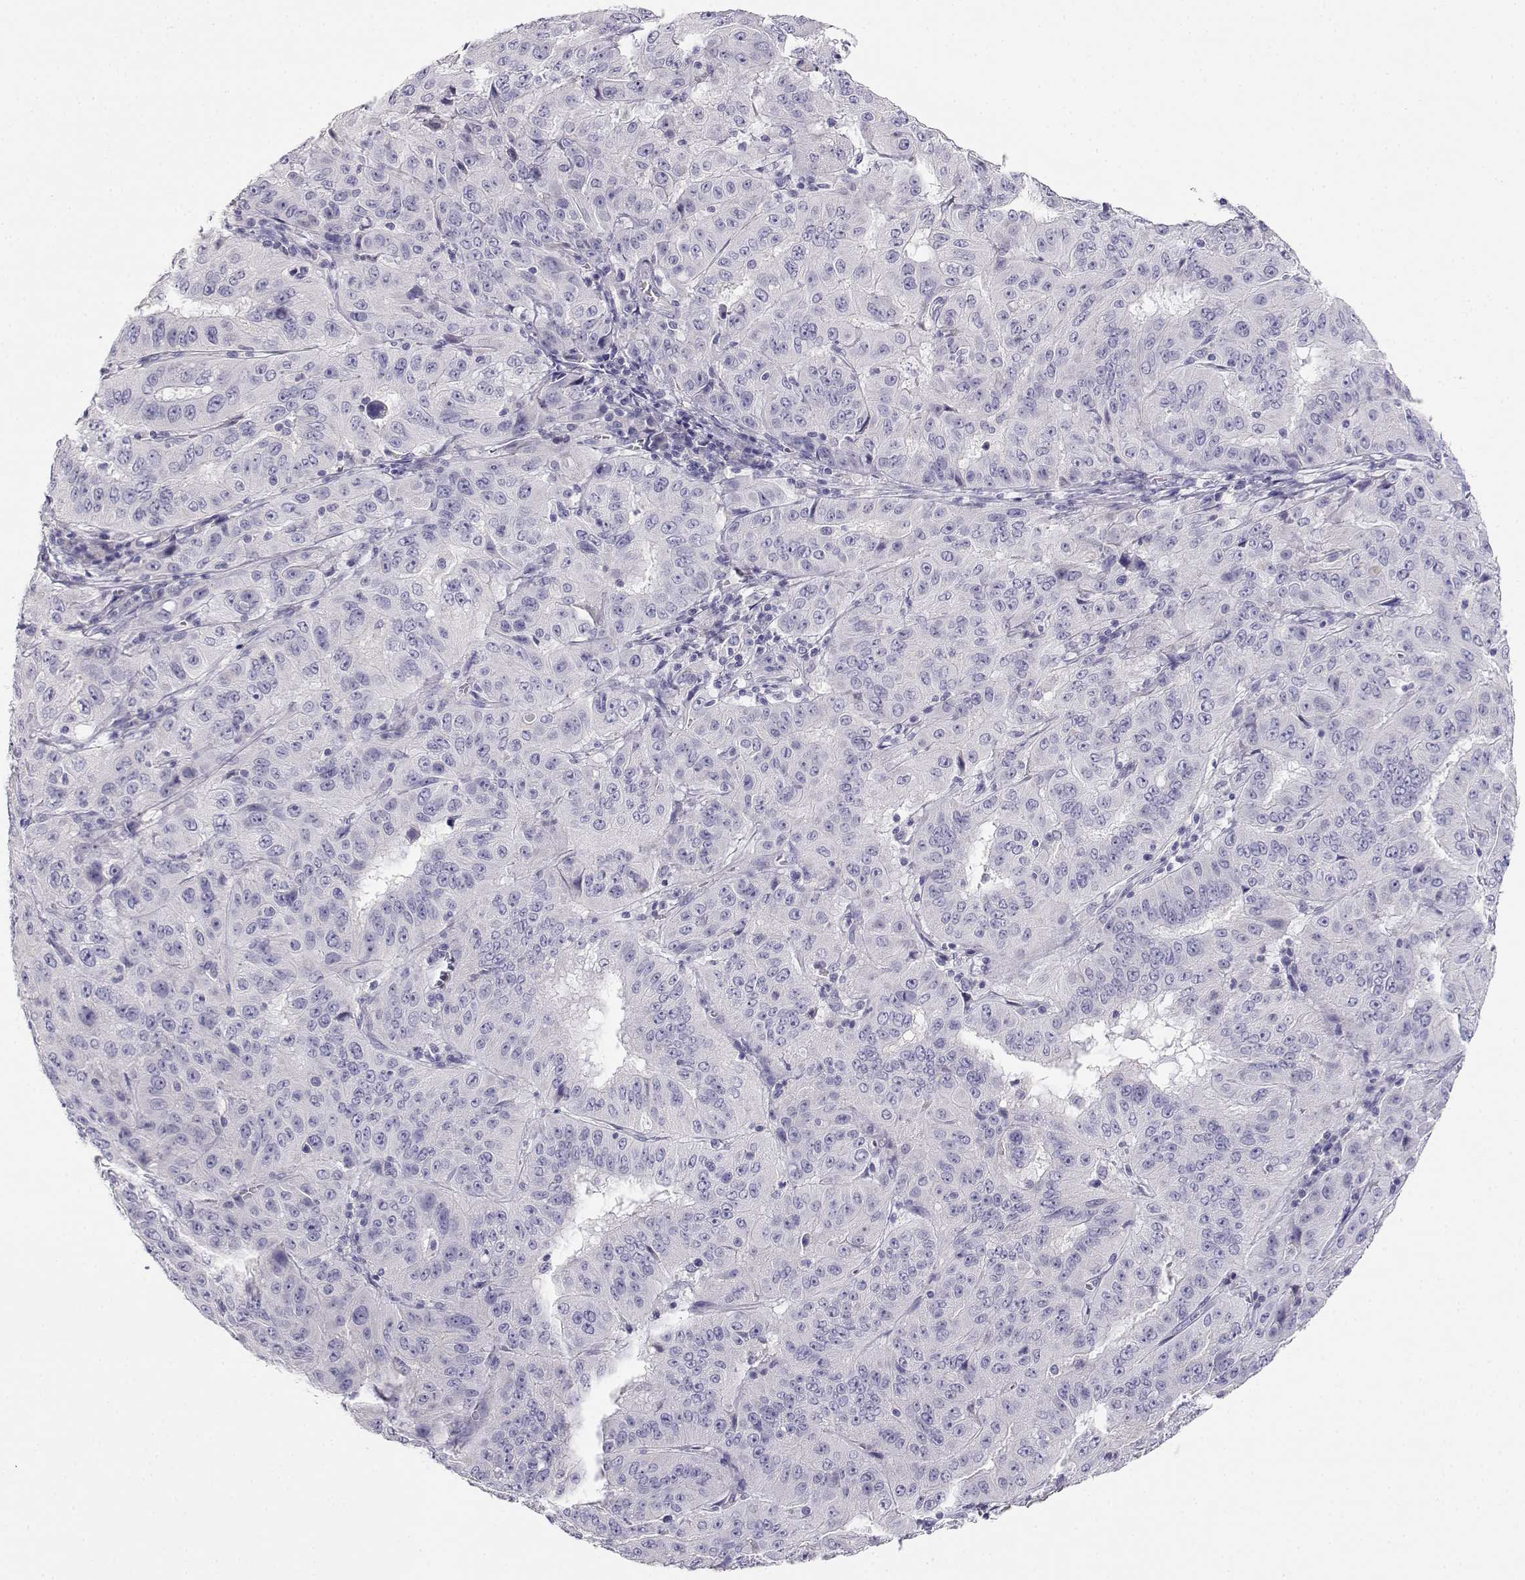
{"staining": {"intensity": "negative", "quantity": "none", "location": "none"}, "tissue": "pancreatic cancer", "cell_type": "Tumor cells", "image_type": "cancer", "snomed": [{"axis": "morphology", "description": "Adenocarcinoma, NOS"}, {"axis": "topography", "description": "Pancreas"}], "caption": "This is an immunohistochemistry (IHC) image of human pancreatic cancer. There is no expression in tumor cells.", "gene": "GPR174", "patient": {"sex": "male", "age": 63}}